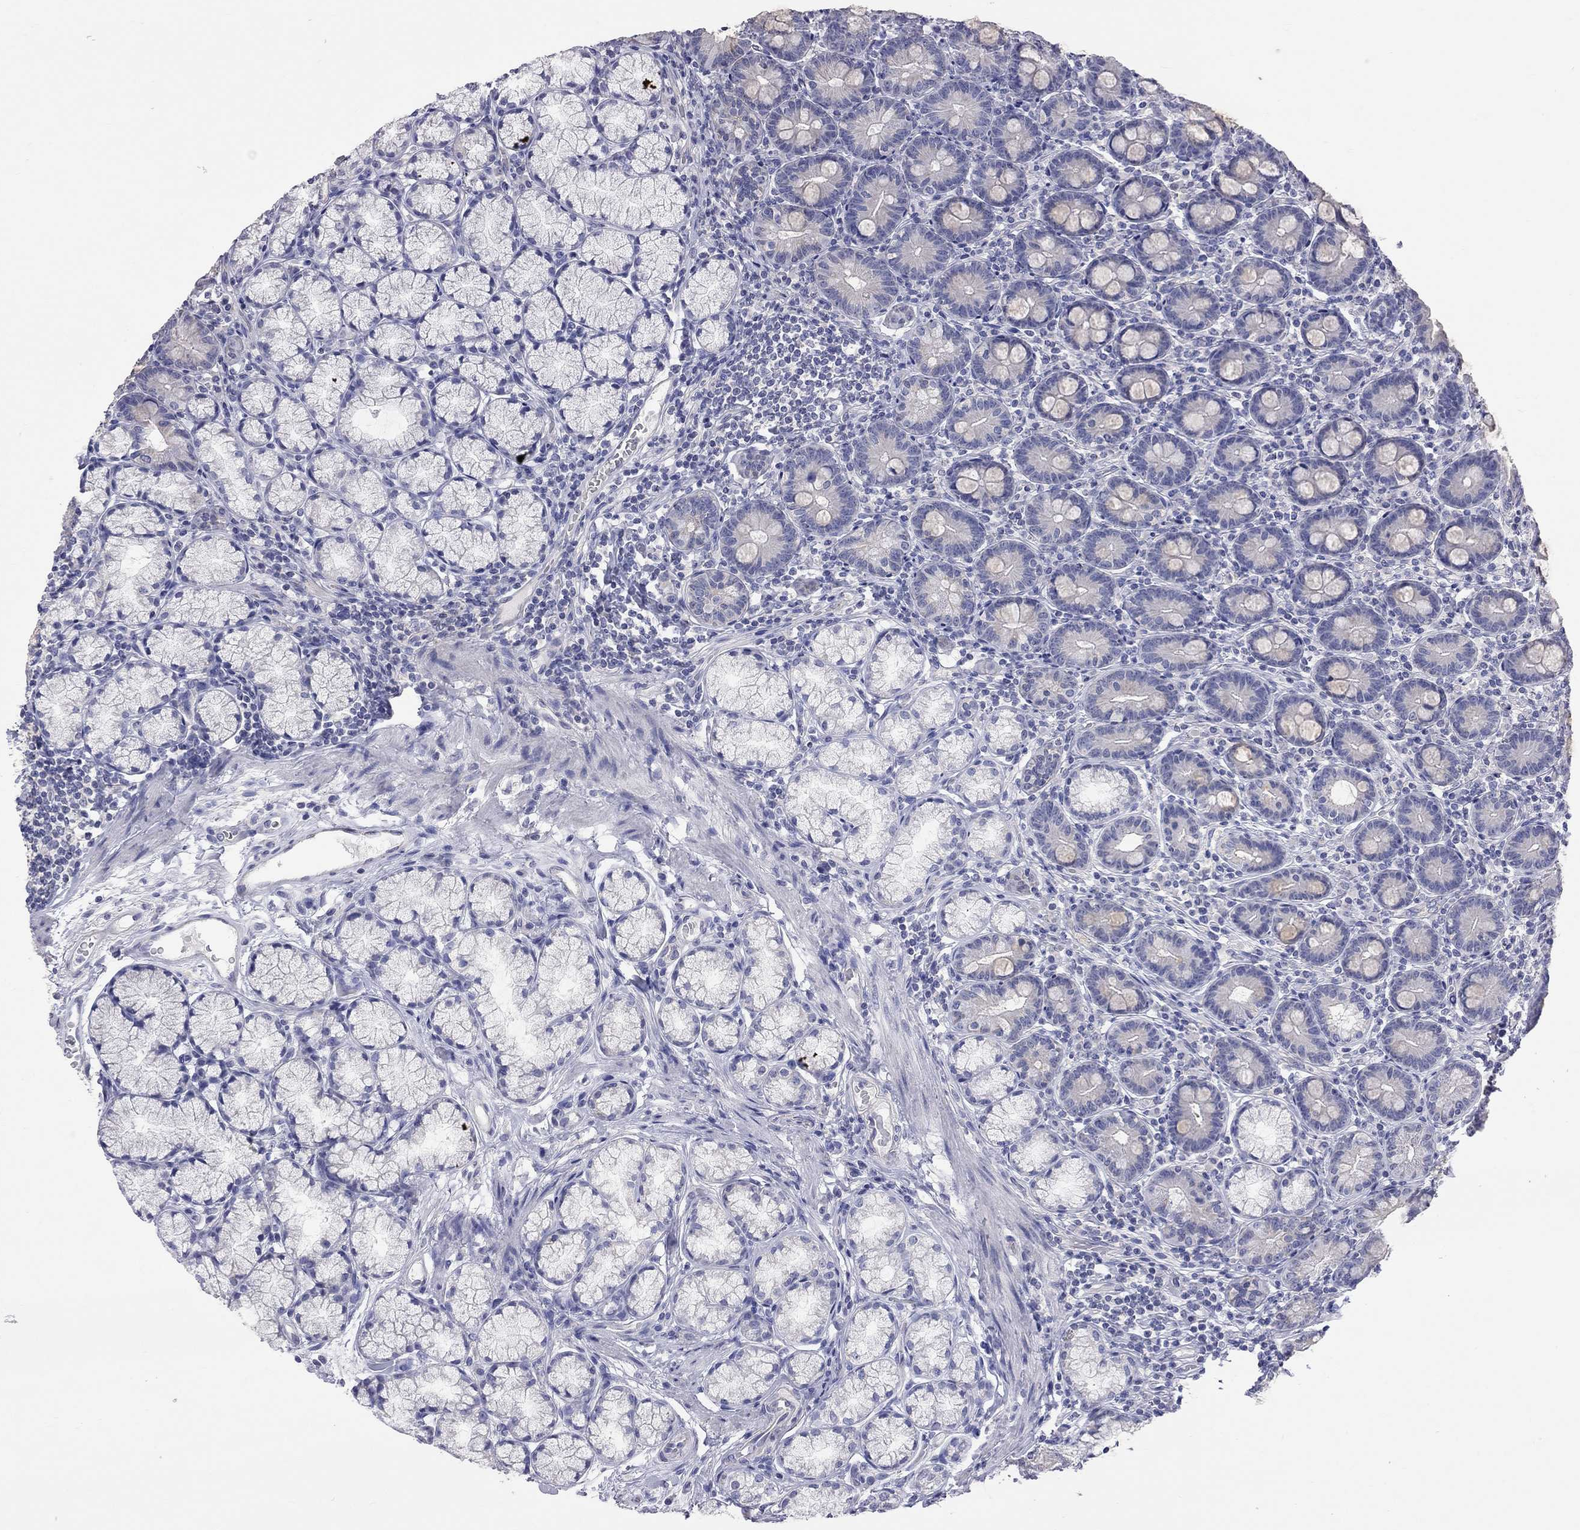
{"staining": {"intensity": "negative", "quantity": "none", "location": "none"}, "tissue": "duodenum", "cell_type": "Glandular cells", "image_type": "normal", "snomed": [{"axis": "morphology", "description": "Normal tissue, NOS"}, {"axis": "topography", "description": "Duodenum"}], "caption": "Human duodenum stained for a protein using immunohistochemistry displays no positivity in glandular cells.", "gene": "OPRK1", "patient": {"sex": "female", "age": 67}}